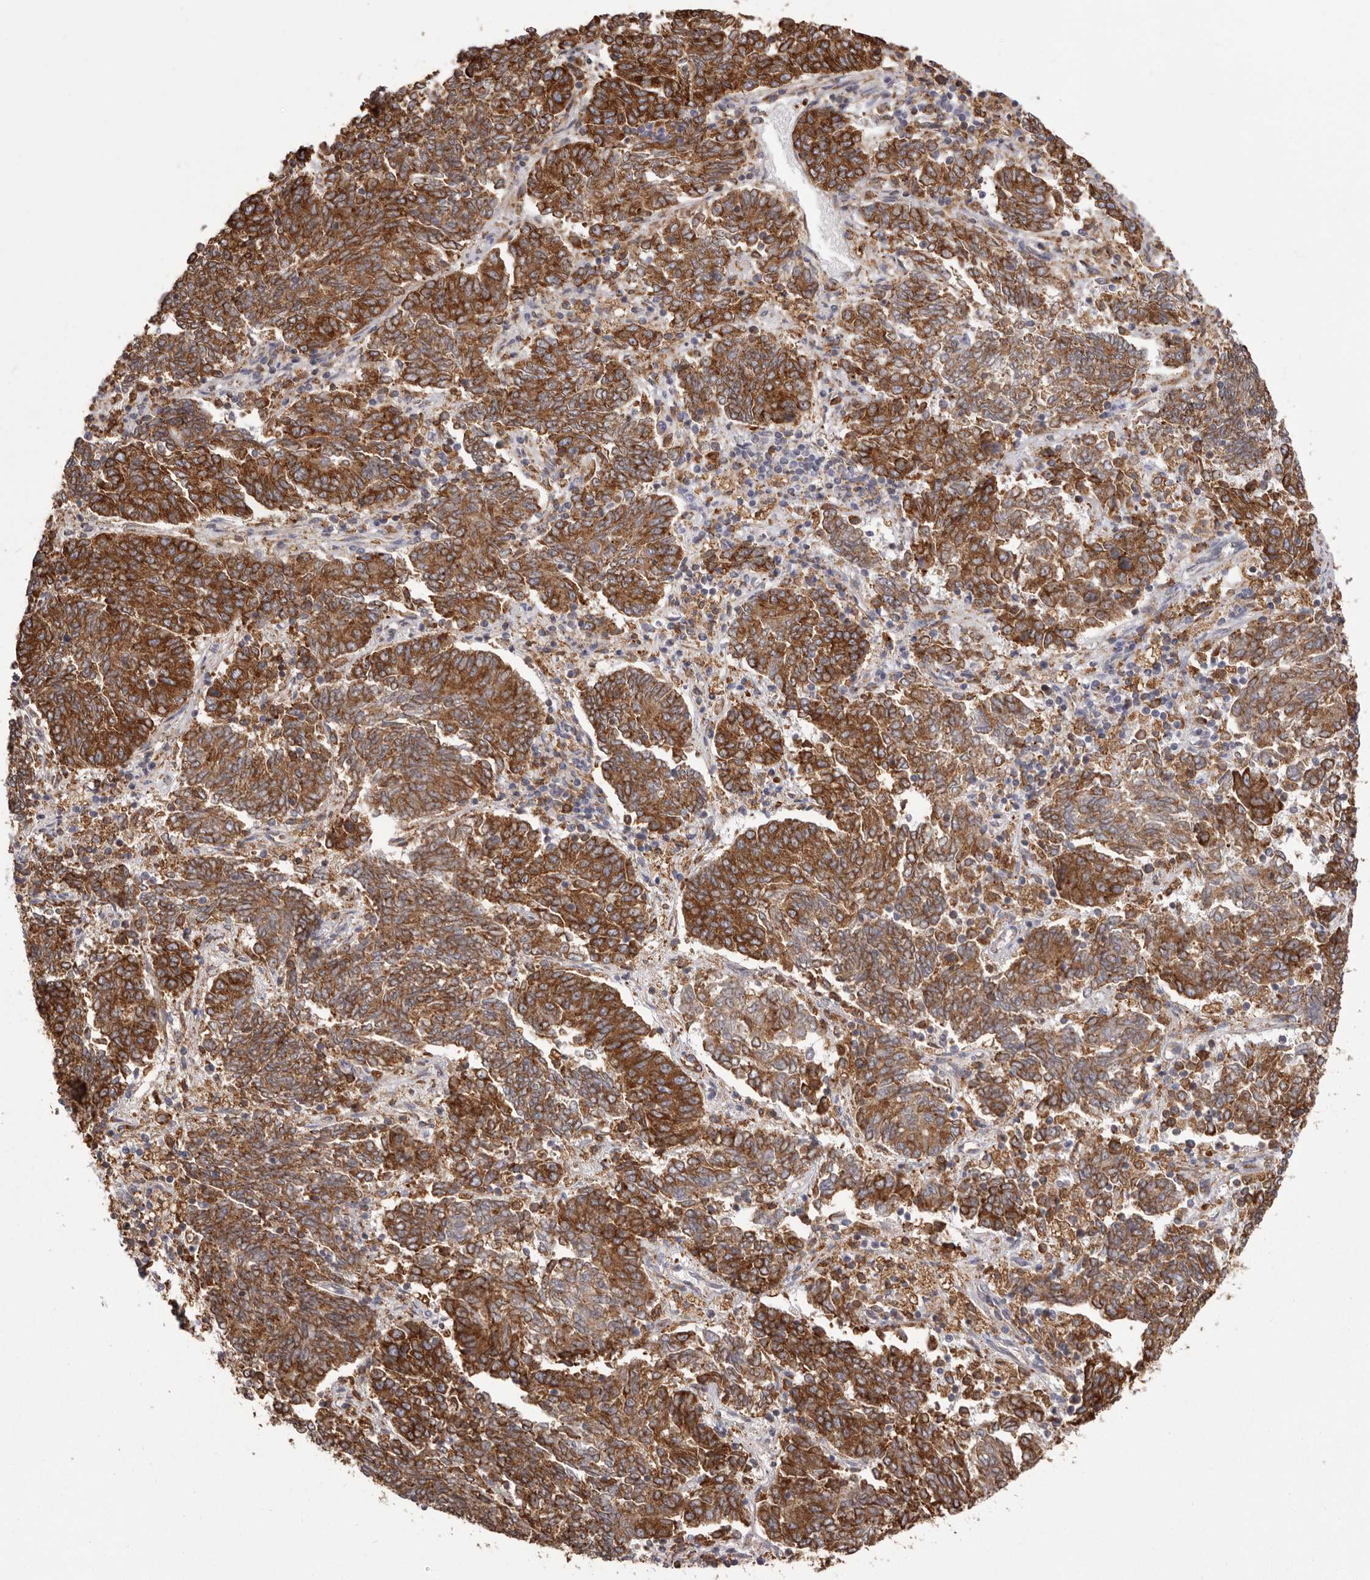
{"staining": {"intensity": "strong", "quantity": ">75%", "location": "cytoplasmic/membranous"}, "tissue": "endometrial cancer", "cell_type": "Tumor cells", "image_type": "cancer", "snomed": [{"axis": "morphology", "description": "Adenocarcinoma, NOS"}, {"axis": "topography", "description": "Endometrium"}], "caption": "Adenocarcinoma (endometrial) stained with a brown dye demonstrates strong cytoplasmic/membranous positive expression in about >75% of tumor cells.", "gene": "QRSL1", "patient": {"sex": "female", "age": 80}}